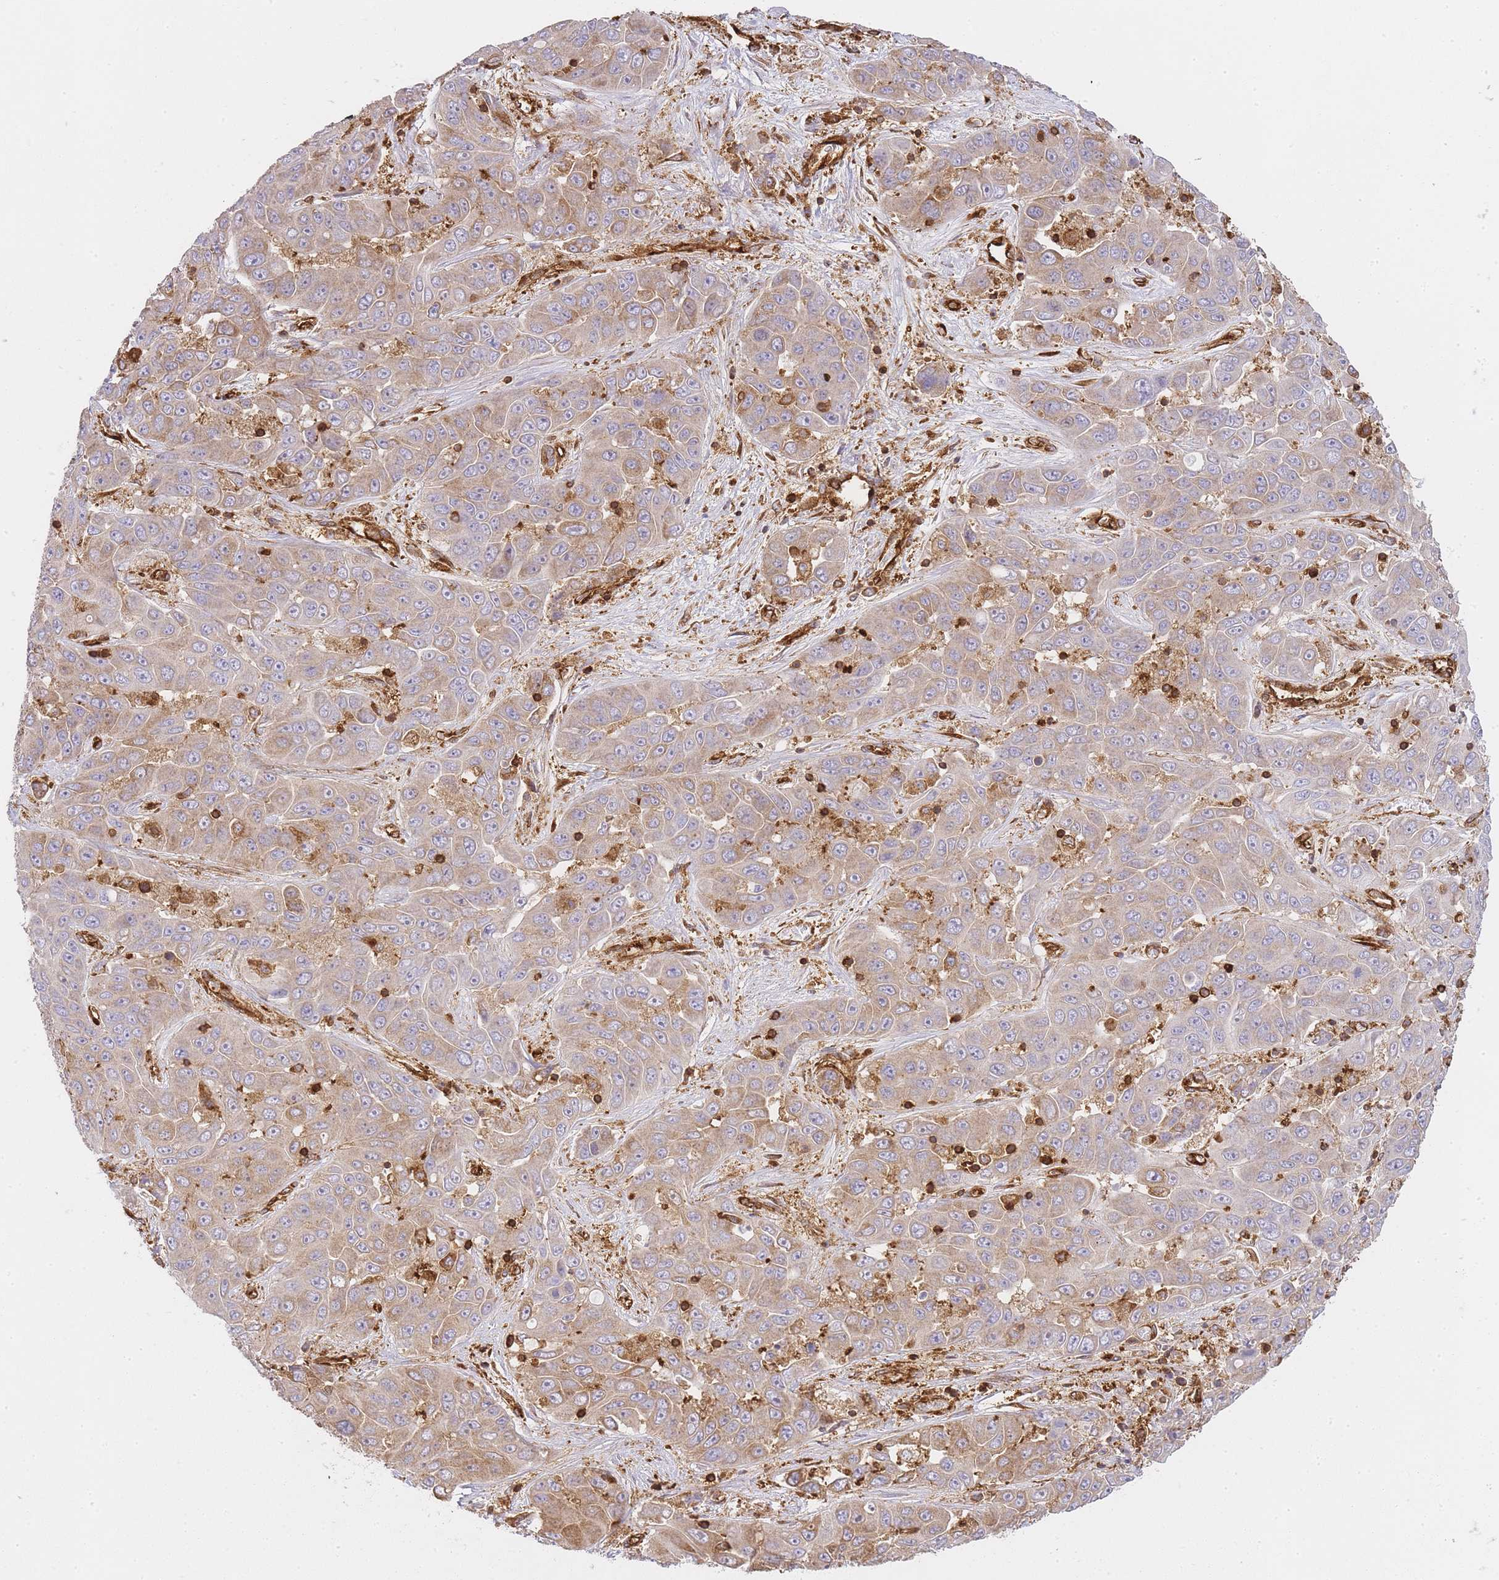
{"staining": {"intensity": "moderate", "quantity": "25%-75%", "location": "cytoplasmic/membranous"}, "tissue": "liver cancer", "cell_type": "Tumor cells", "image_type": "cancer", "snomed": [{"axis": "morphology", "description": "Cholangiocarcinoma"}, {"axis": "topography", "description": "Liver"}], "caption": "An immunohistochemistry (IHC) photomicrograph of tumor tissue is shown. Protein staining in brown shows moderate cytoplasmic/membranous positivity in cholangiocarcinoma (liver) within tumor cells.", "gene": "MSN", "patient": {"sex": "female", "age": 52}}